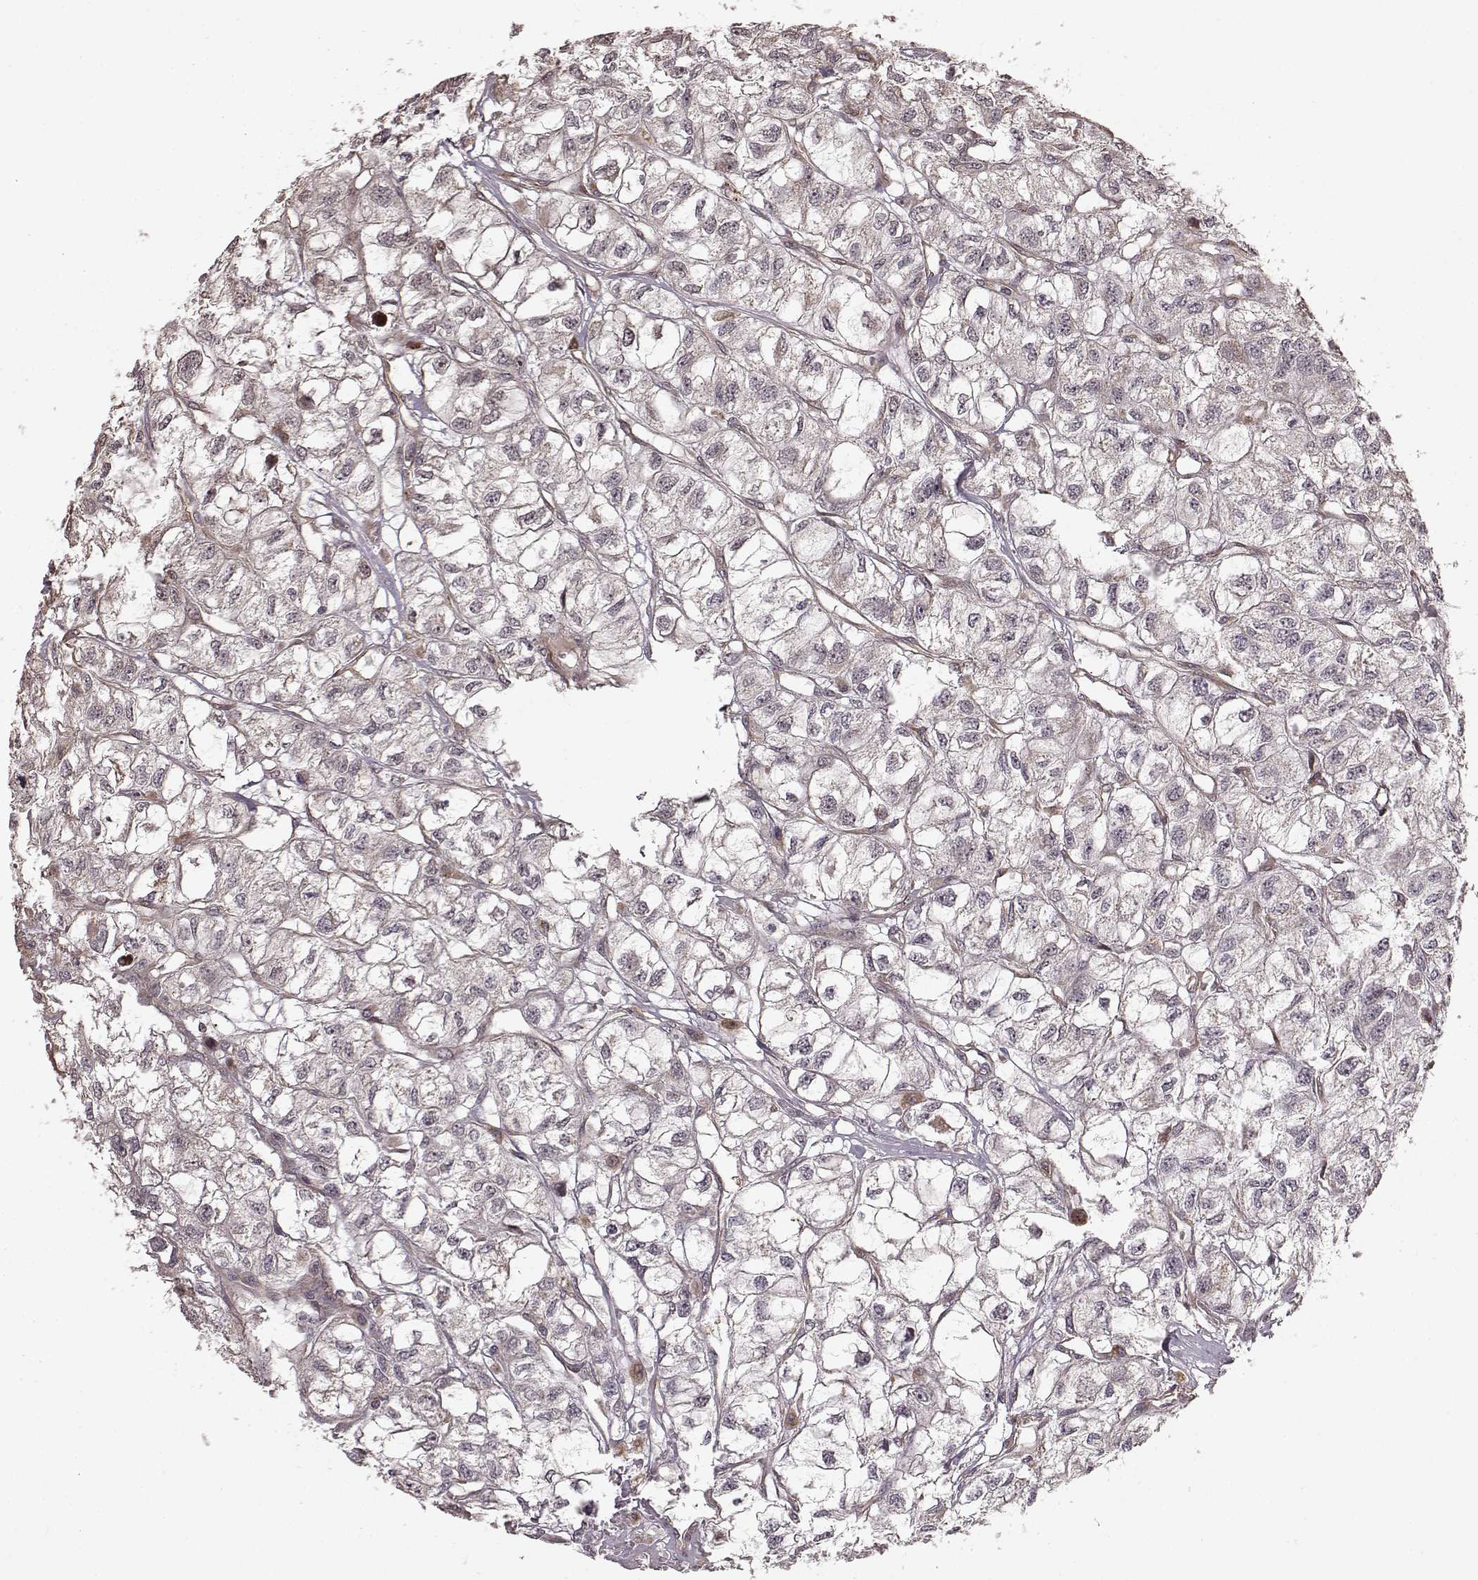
{"staining": {"intensity": "negative", "quantity": "none", "location": "none"}, "tissue": "renal cancer", "cell_type": "Tumor cells", "image_type": "cancer", "snomed": [{"axis": "morphology", "description": "Adenocarcinoma, NOS"}, {"axis": "topography", "description": "Kidney"}], "caption": "Protein analysis of renal adenocarcinoma demonstrates no significant positivity in tumor cells.", "gene": "BACH2", "patient": {"sex": "male", "age": 56}}